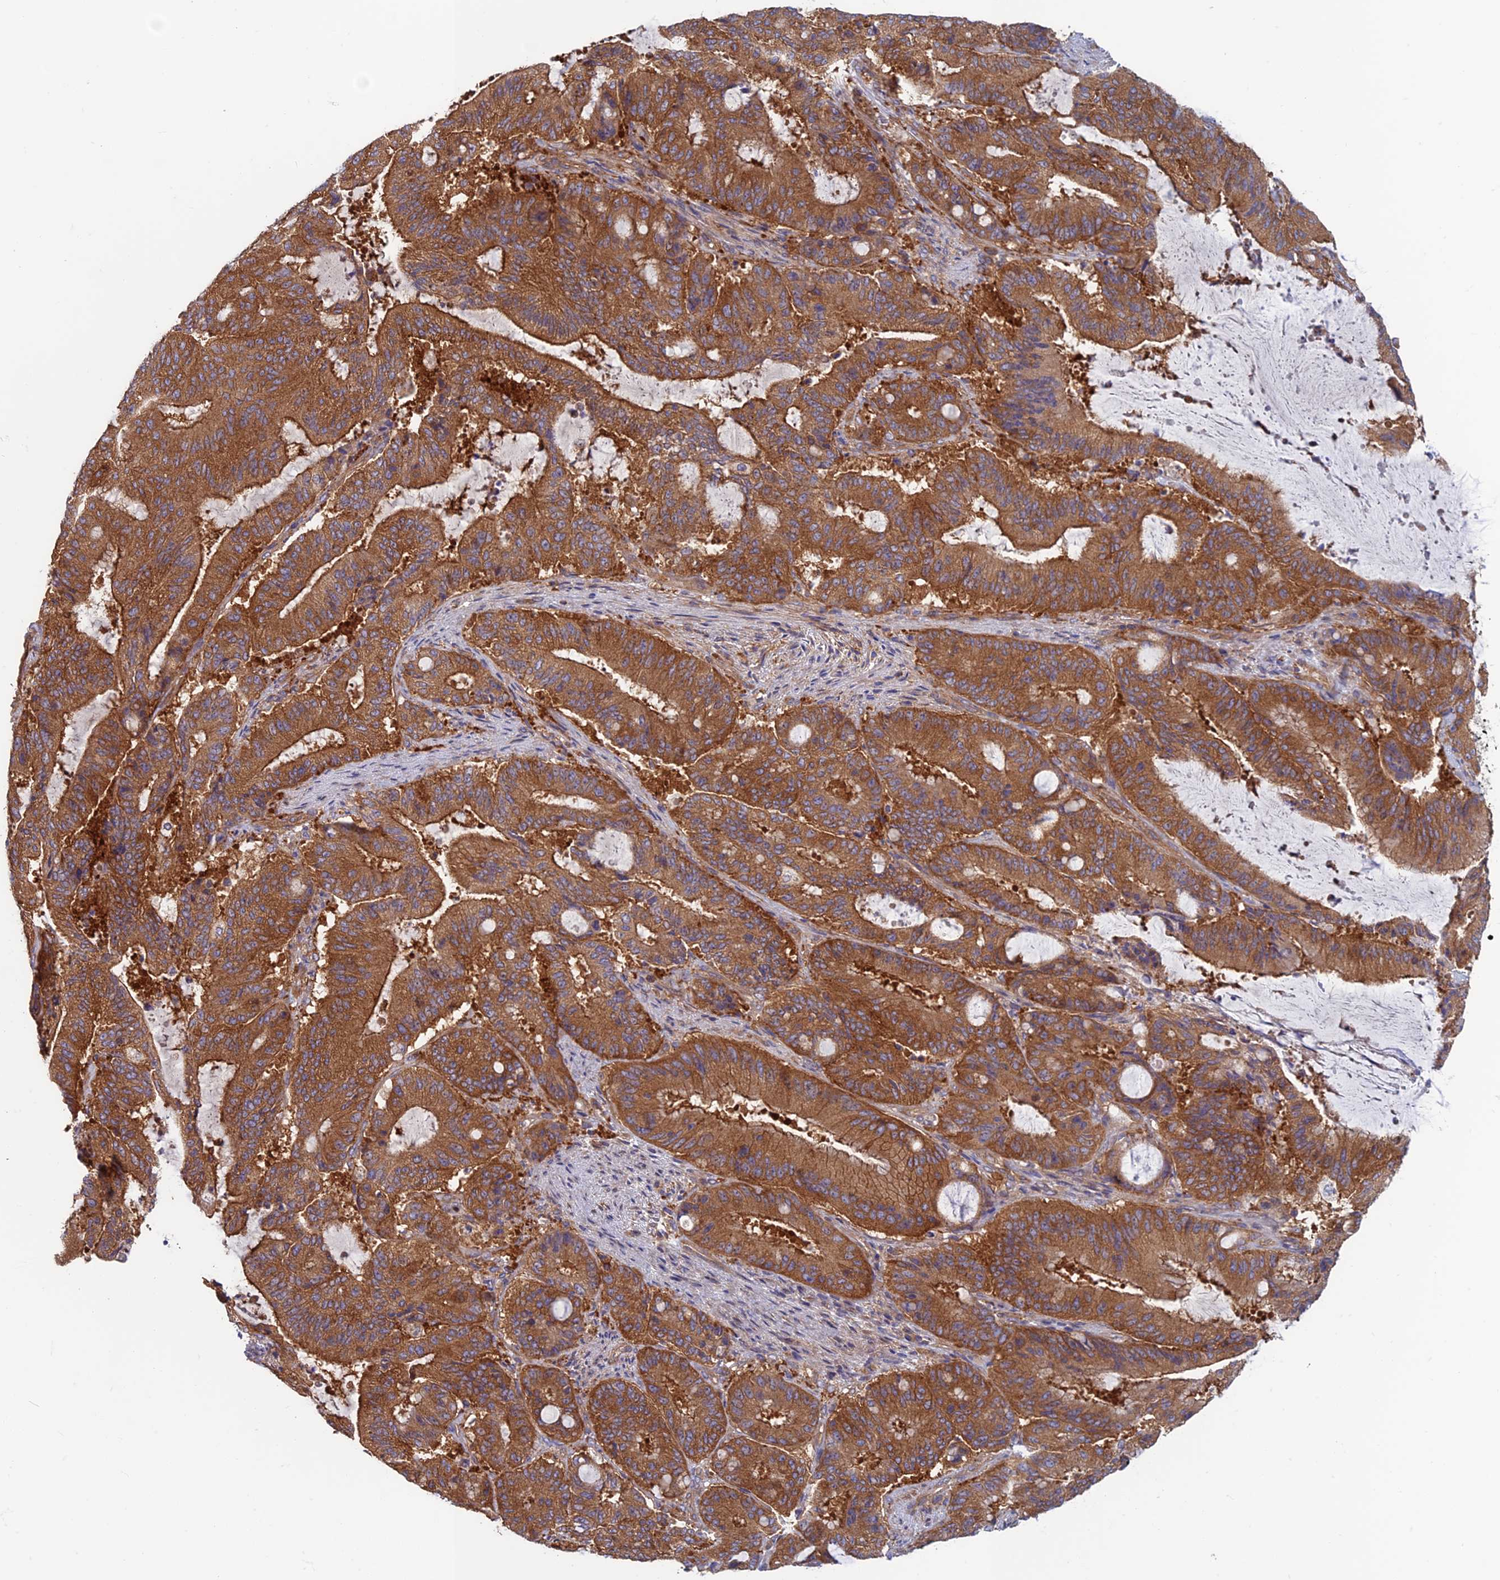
{"staining": {"intensity": "moderate", "quantity": ">75%", "location": "cytoplasmic/membranous"}, "tissue": "liver cancer", "cell_type": "Tumor cells", "image_type": "cancer", "snomed": [{"axis": "morphology", "description": "Normal tissue, NOS"}, {"axis": "morphology", "description": "Cholangiocarcinoma"}, {"axis": "topography", "description": "Liver"}, {"axis": "topography", "description": "Peripheral nerve tissue"}], "caption": "Protein expression analysis of human liver cancer (cholangiocarcinoma) reveals moderate cytoplasmic/membranous positivity in approximately >75% of tumor cells. The staining was performed using DAB (3,3'-diaminobenzidine), with brown indicating positive protein expression. Nuclei are stained blue with hematoxylin.", "gene": "DNM1L", "patient": {"sex": "female", "age": 73}}